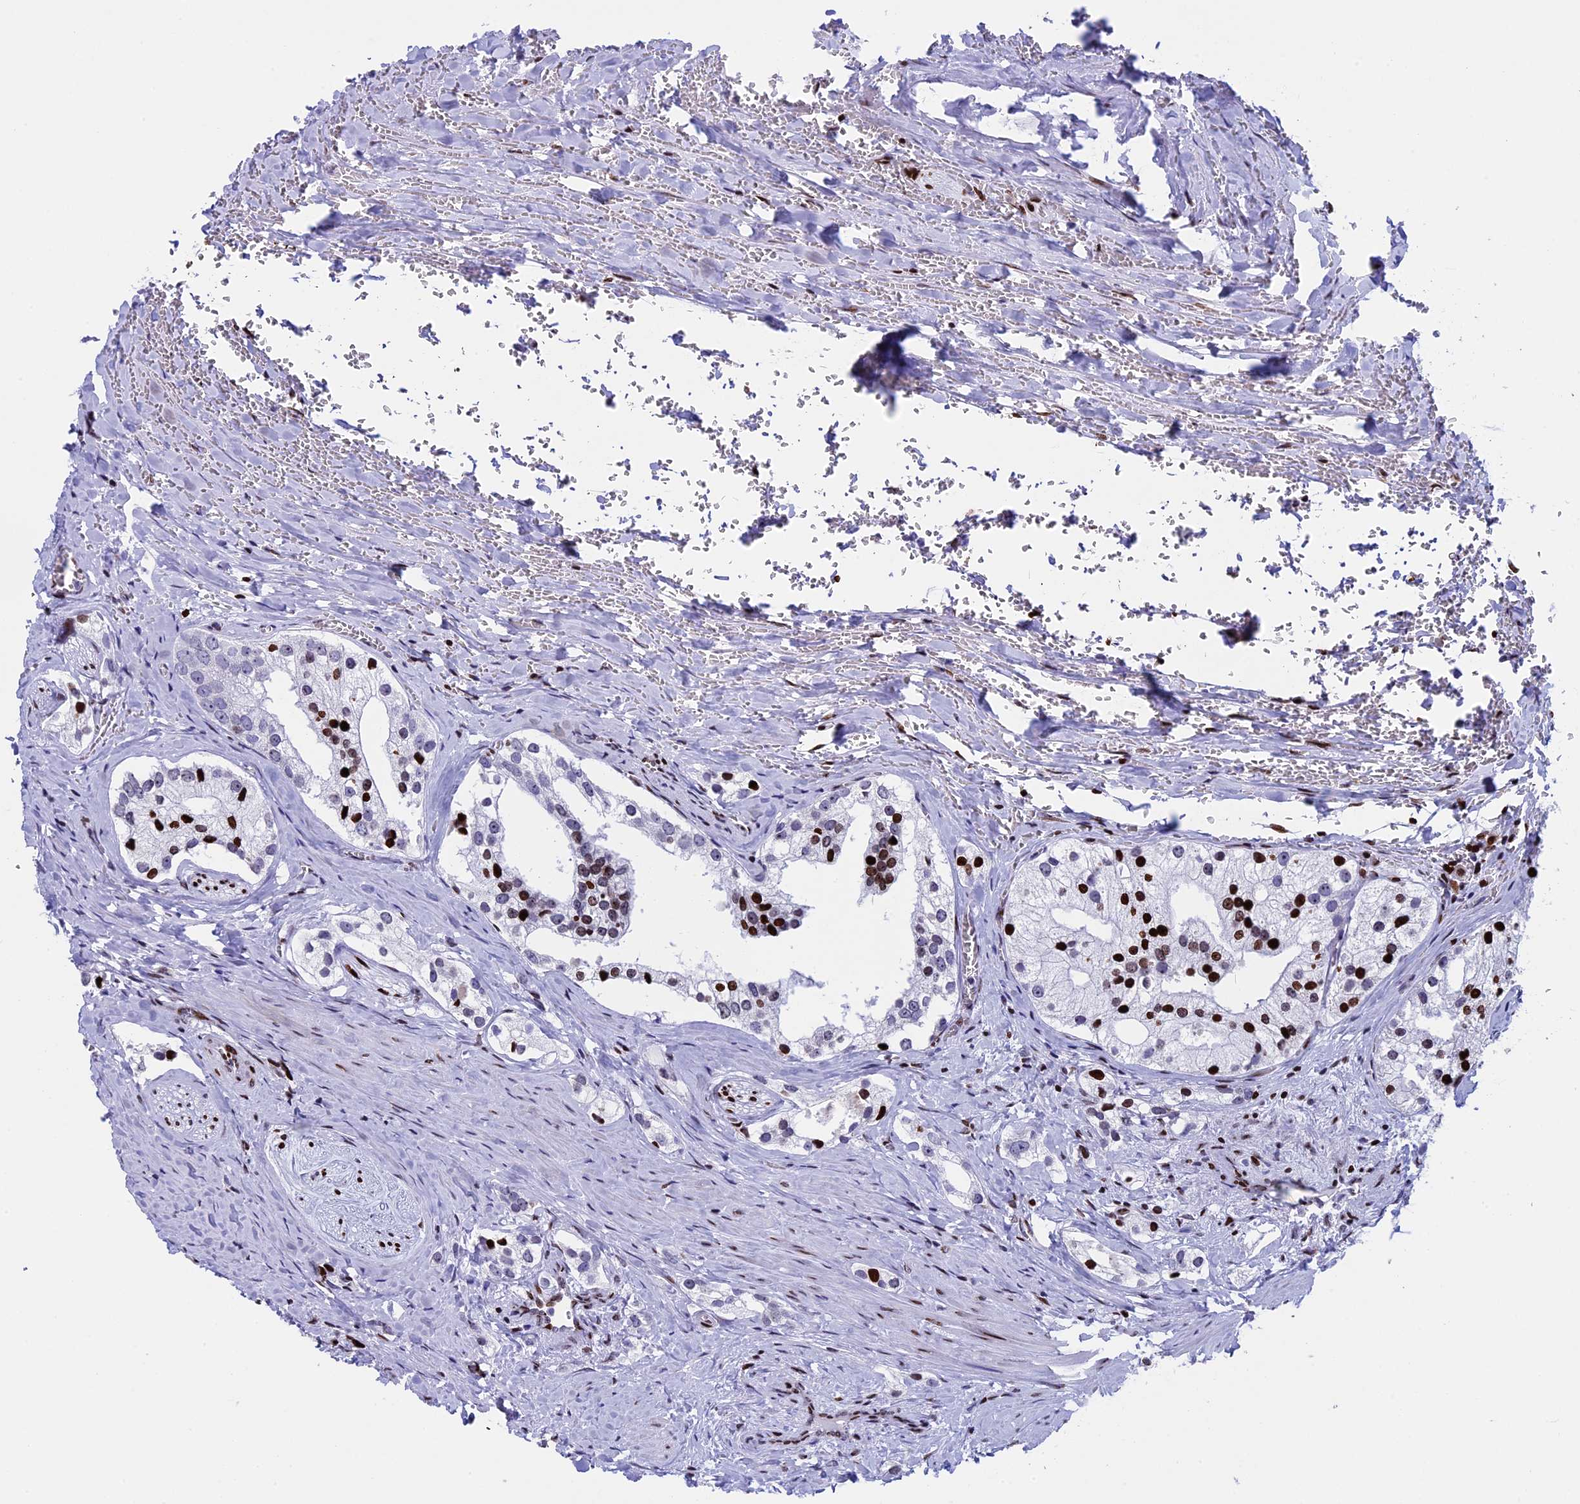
{"staining": {"intensity": "strong", "quantity": "<25%", "location": "nuclear"}, "tissue": "prostate cancer", "cell_type": "Tumor cells", "image_type": "cancer", "snomed": [{"axis": "morphology", "description": "Adenocarcinoma, High grade"}, {"axis": "topography", "description": "Prostate"}], "caption": "Protein staining of high-grade adenocarcinoma (prostate) tissue demonstrates strong nuclear staining in about <25% of tumor cells.", "gene": "BTBD3", "patient": {"sex": "male", "age": 66}}